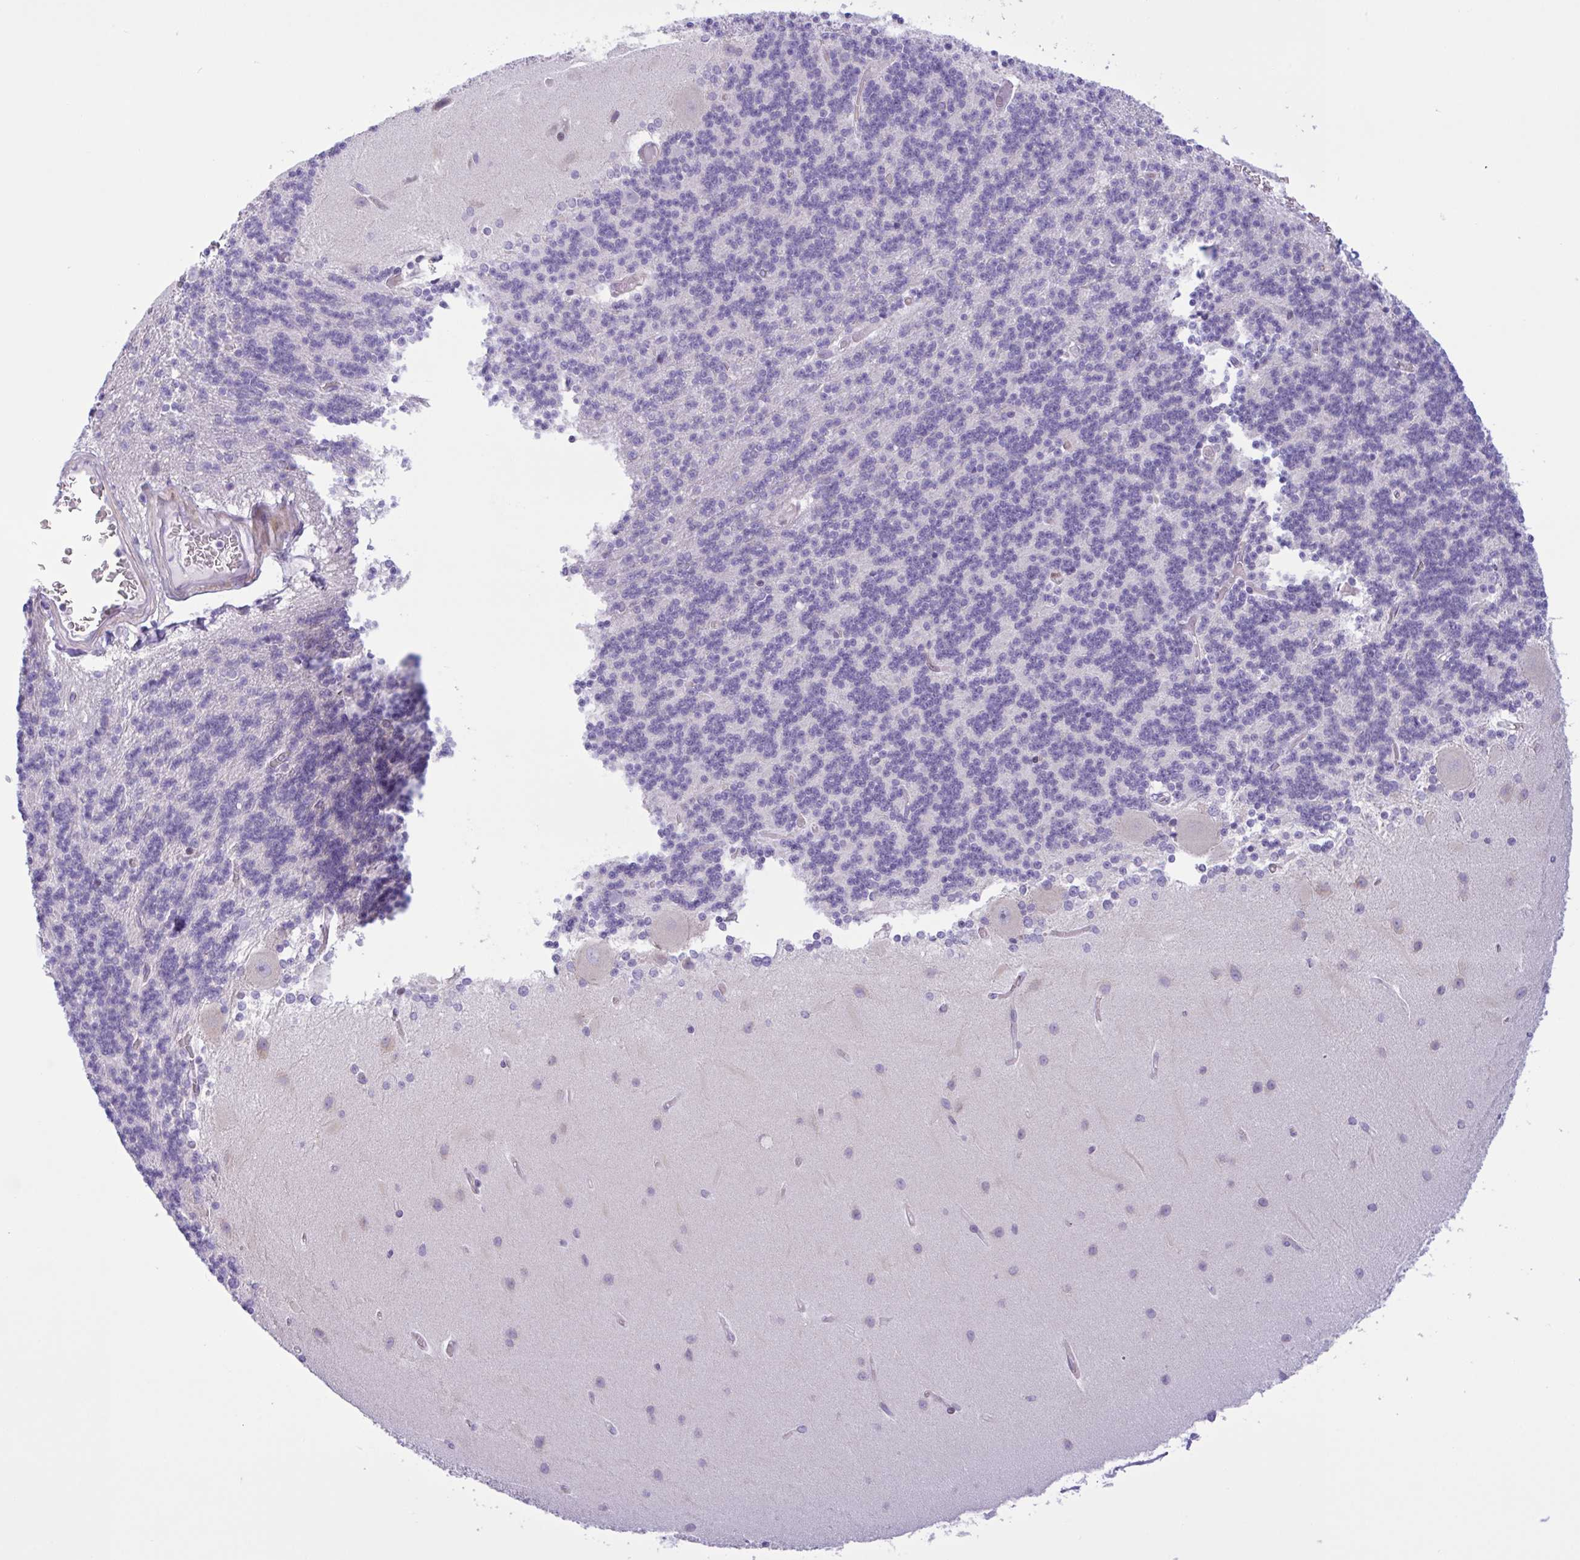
{"staining": {"intensity": "negative", "quantity": "none", "location": "none"}, "tissue": "cerebellum", "cell_type": "Cells in granular layer", "image_type": "normal", "snomed": [{"axis": "morphology", "description": "Normal tissue, NOS"}, {"axis": "topography", "description": "Cerebellum"}], "caption": "DAB immunohistochemical staining of unremarkable human cerebellum displays no significant expression in cells in granular layer. (Stains: DAB (3,3'-diaminobenzidine) IHC with hematoxylin counter stain, Microscopy: brightfield microscopy at high magnification).", "gene": "AHCYL2", "patient": {"sex": "female", "age": 54}}